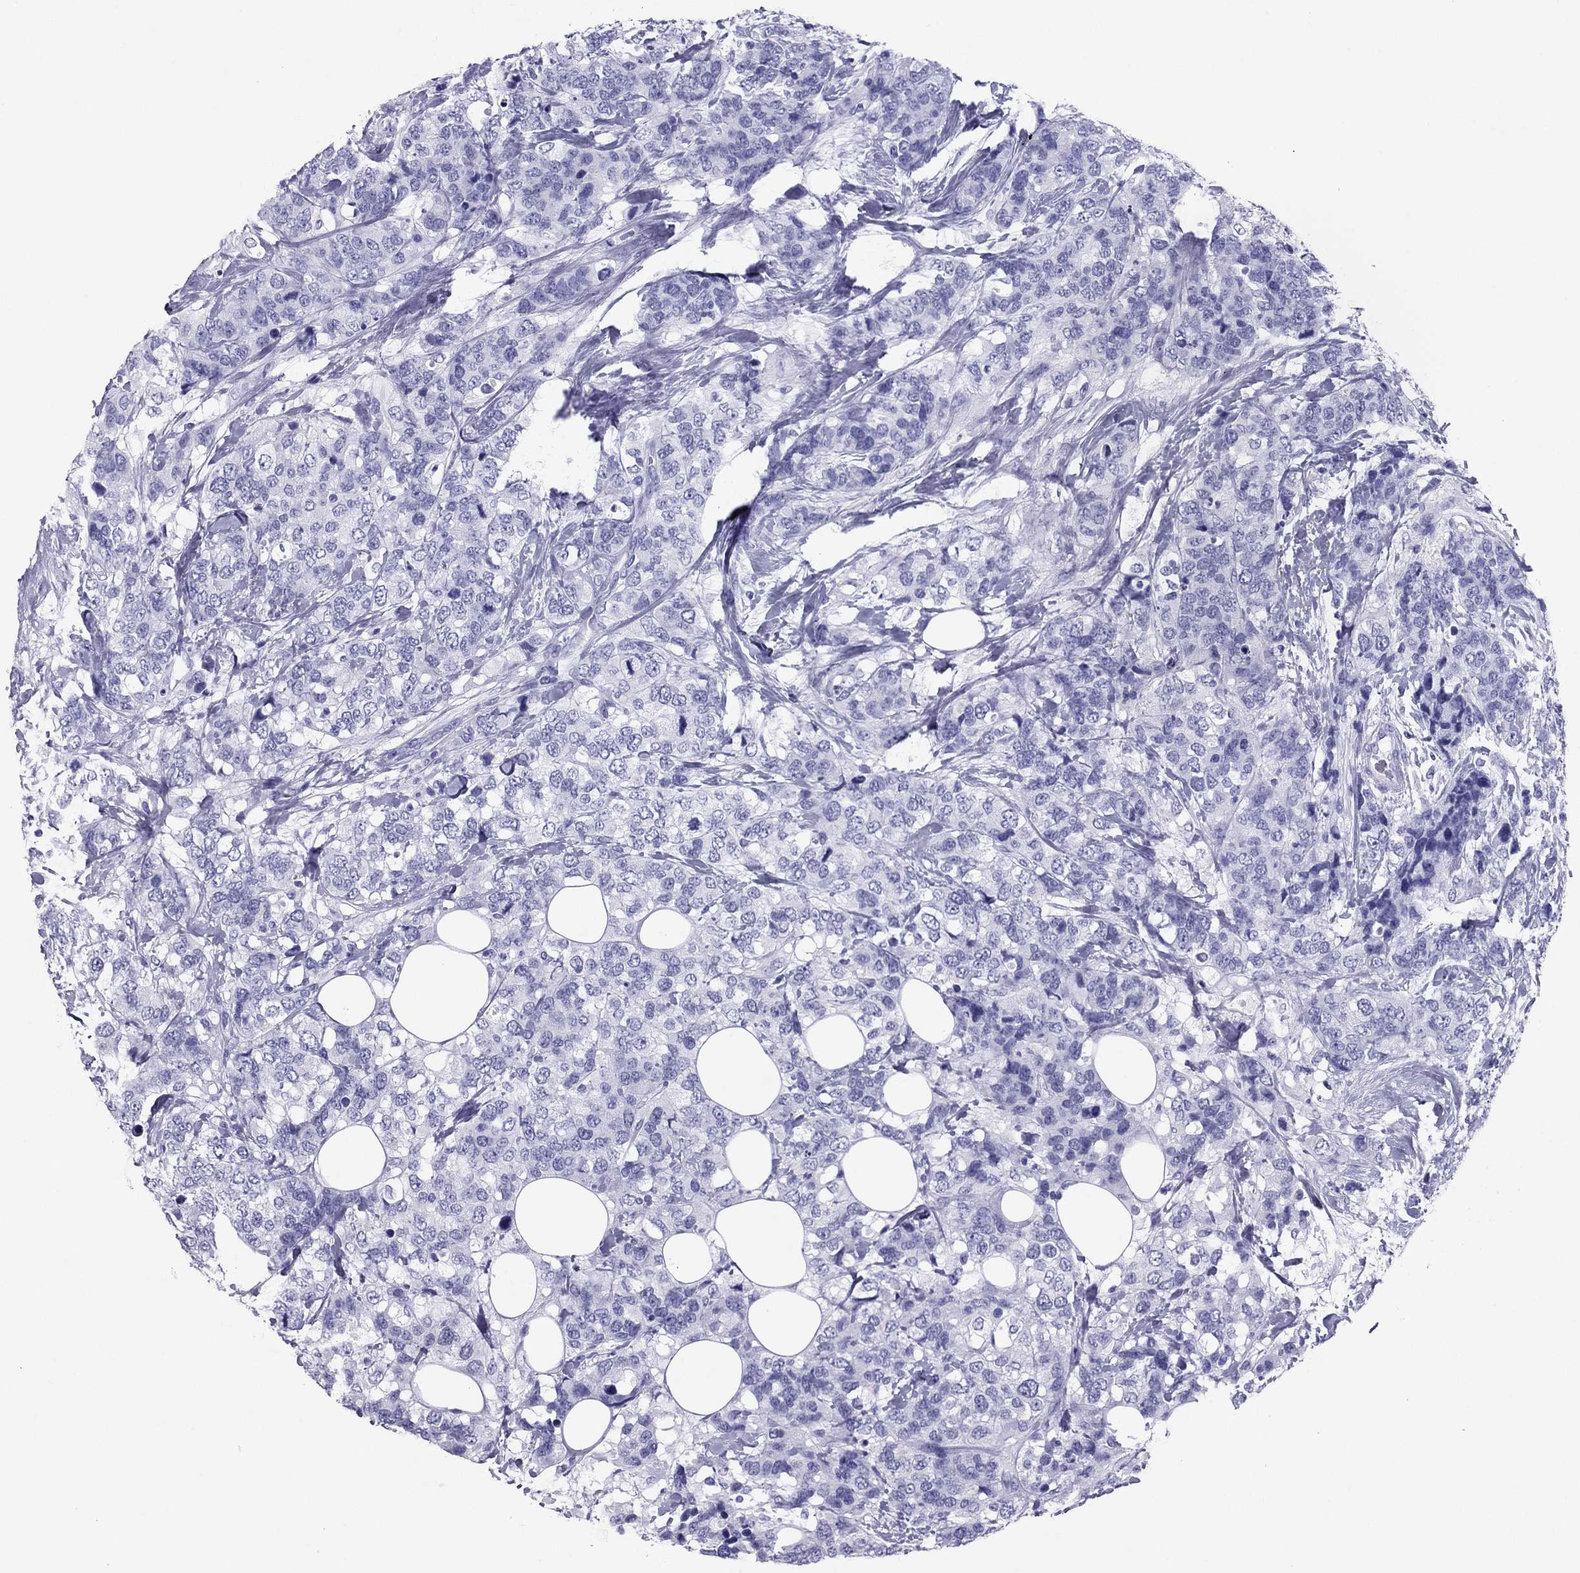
{"staining": {"intensity": "negative", "quantity": "none", "location": "none"}, "tissue": "breast cancer", "cell_type": "Tumor cells", "image_type": "cancer", "snomed": [{"axis": "morphology", "description": "Lobular carcinoma"}, {"axis": "topography", "description": "Breast"}], "caption": "This is a micrograph of immunohistochemistry (IHC) staining of breast lobular carcinoma, which shows no expression in tumor cells.", "gene": "PDE6A", "patient": {"sex": "female", "age": 59}}